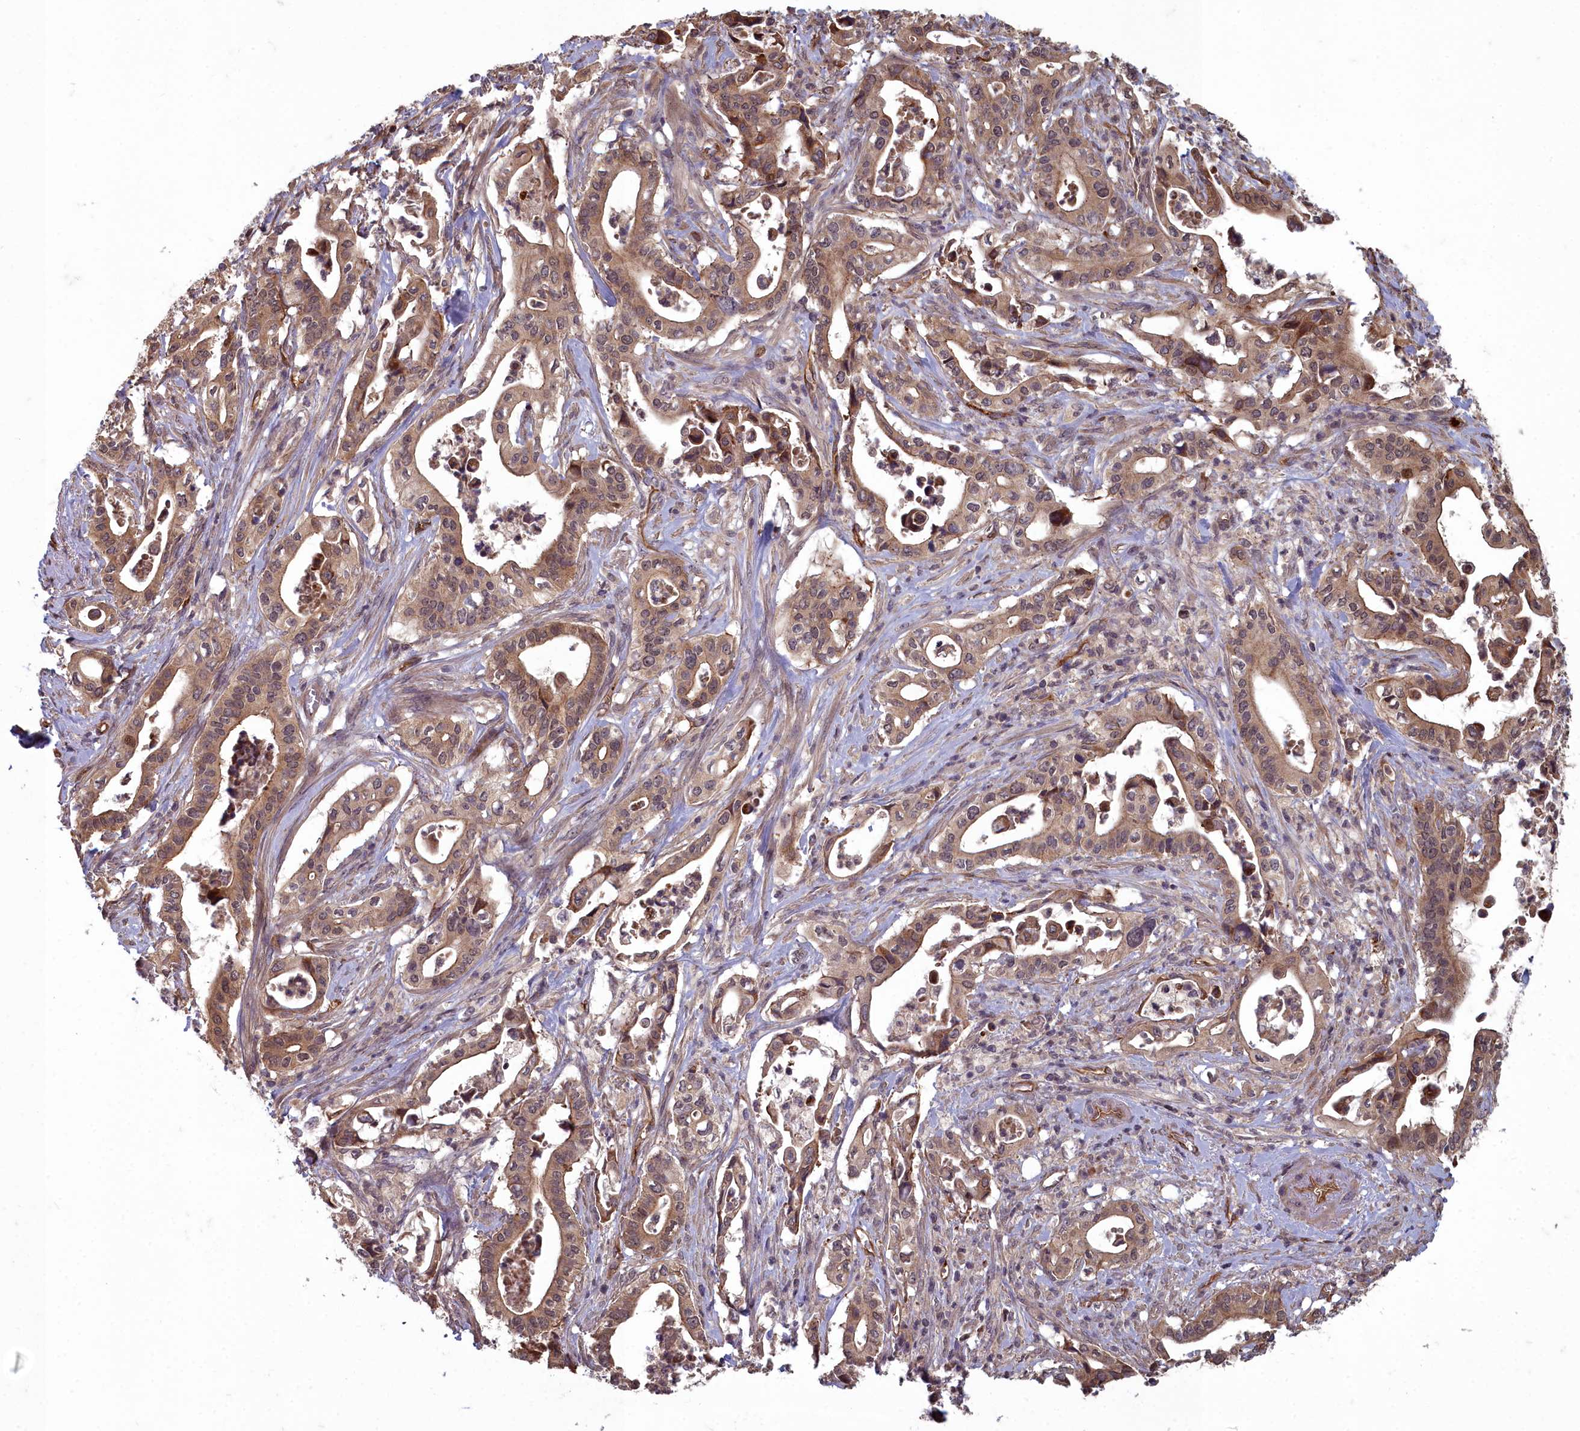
{"staining": {"intensity": "moderate", "quantity": ">75%", "location": "cytoplasmic/membranous,nuclear"}, "tissue": "pancreatic cancer", "cell_type": "Tumor cells", "image_type": "cancer", "snomed": [{"axis": "morphology", "description": "Adenocarcinoma, NOS"}, {"axis": "topography", "description": "Pancreas"}], "caption": "Adenocarcinoma (pancreatic) stained with a brown dye demonstrates moderate cytoplasmic/membranous and nuclear positive positivity in about >75% of tumor cells.", "gene": "TSPYL4", "patient": {"sex": "female", "age": 77}}